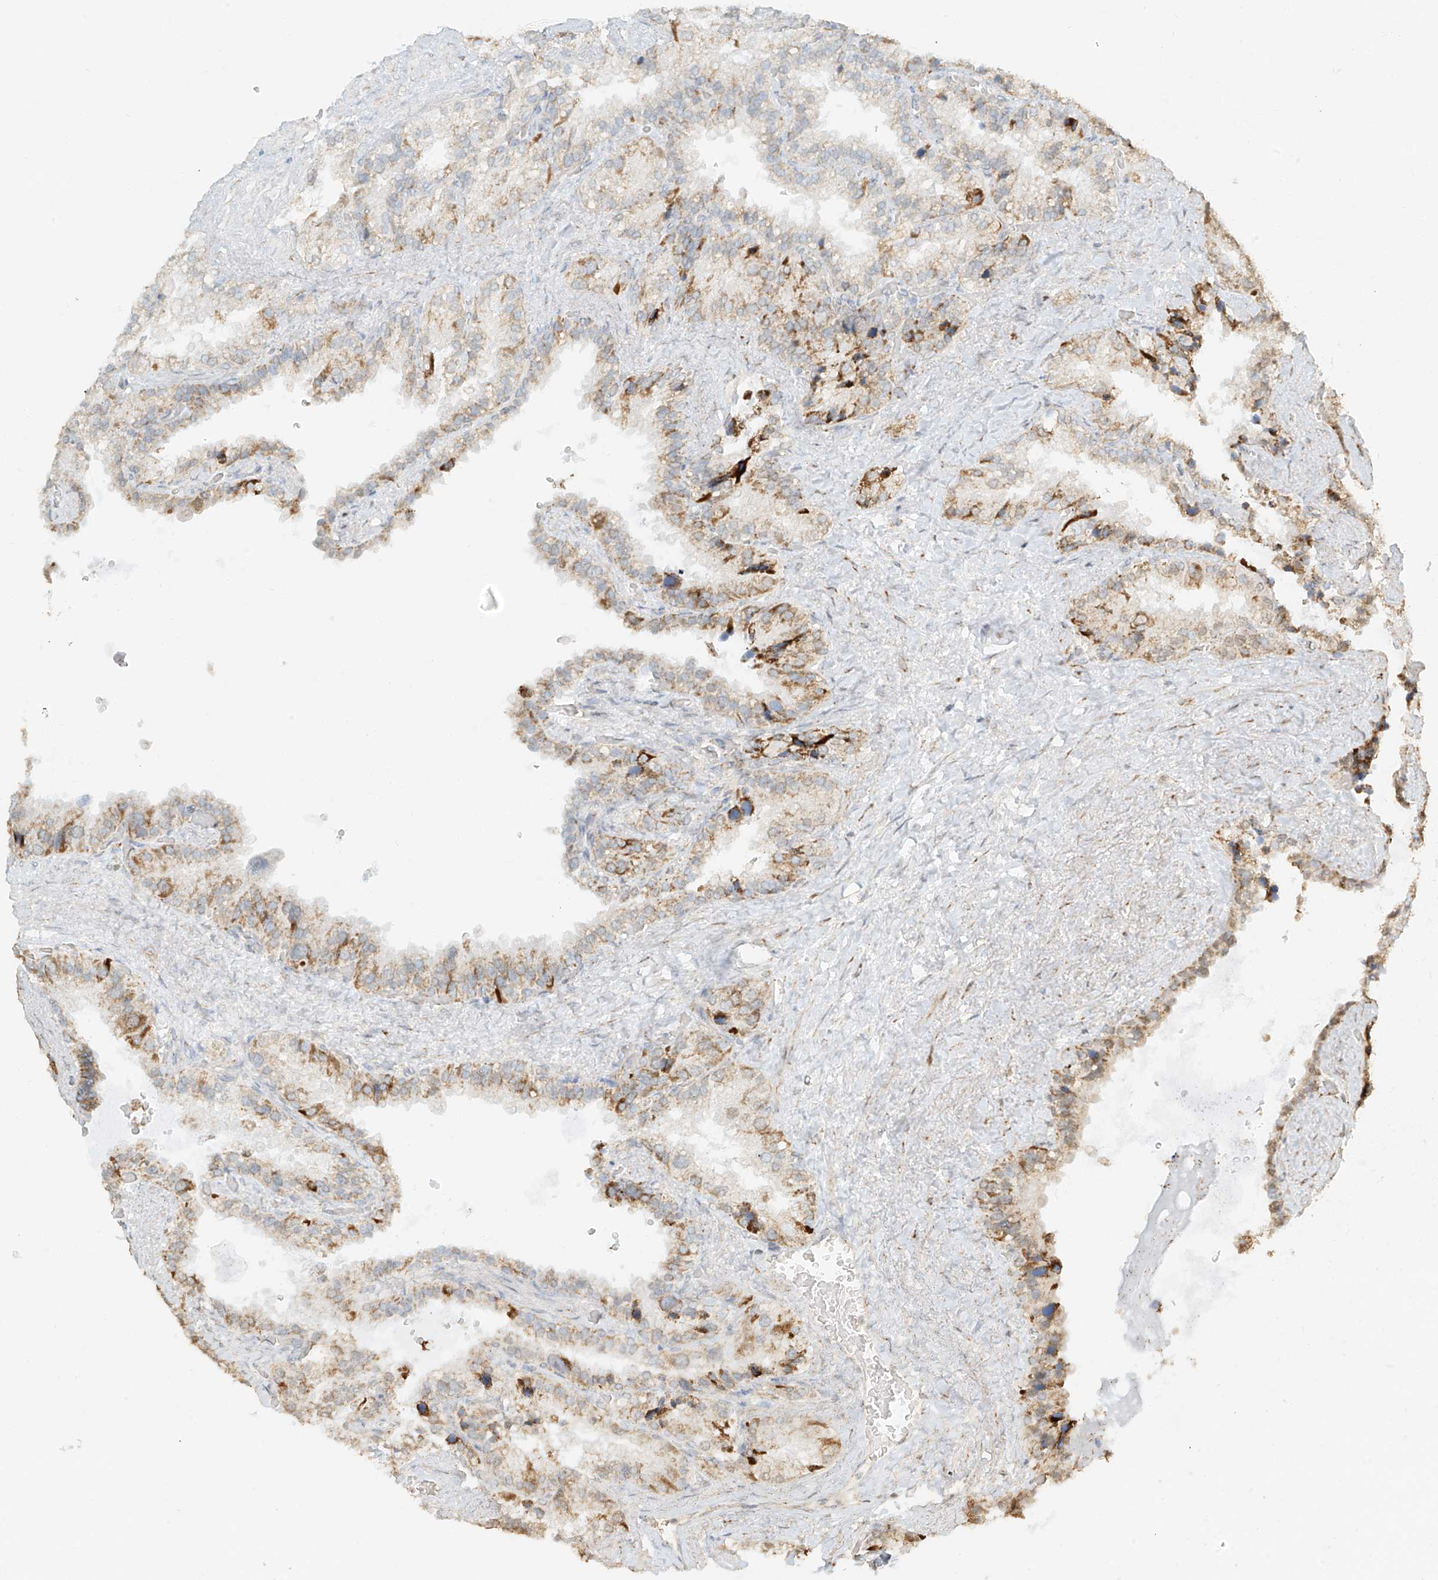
{"staining": {"intensity": "moderate", "quantity": "<25%", "location": "cytoplasmic/membranous"}, "tissue": "seminal vesicle", "cell_type": "Glandular cells", "image_type": "normal", "snomed": [{"axis": "morphology", "description": "Normal tissue, NOS"}, {"axis": "topography", "description": "Prostate"}, {"axis": "topography", "description": "Seminal veicle"}], "caption": "Immunohistochemical staining of benign seminal vesicle exhibits <25% levels of moderate cytoplasmic/membranous protein staining in approximately <25% of glandular cells.", "gene": "MIPEP", "patient": {"sex": "male", "age": 68}}